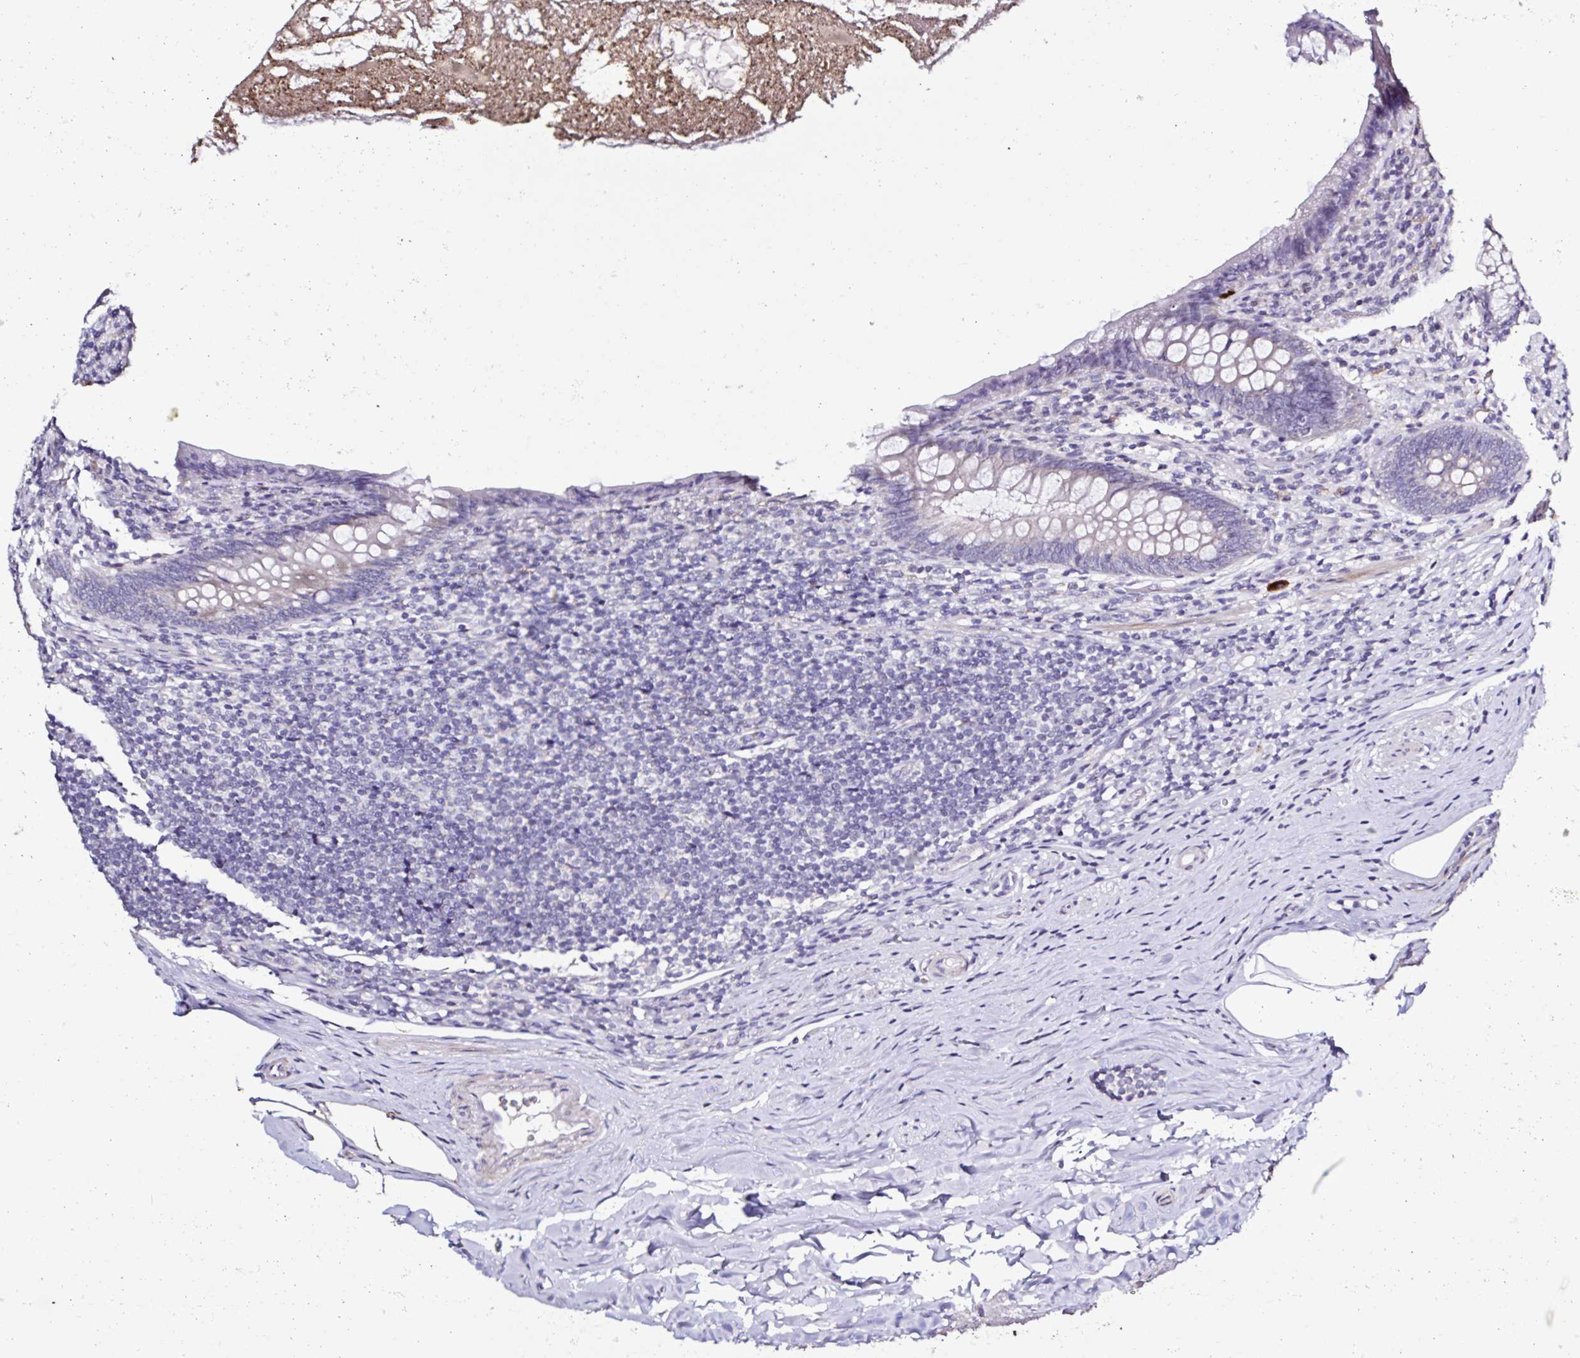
{"staining": {"intensity": "negative", "quantity": "none", "location": "none"}, "tissue": "appendix", "cell_type": "Glandular cells", "image_type": "normal", "snomed": [{"axis": "morphology", "description": "Normal tissue, NOS"}, {"axis": "topography", "description": "Appendix"}], "caption": "This is a histopathology image of immunohistochemistry (IHC) staining of benign appendix, which shows no expression in glandular cells.", "gene": "PLA2G4E", "patient": {"sex": "male", "age": 47}}